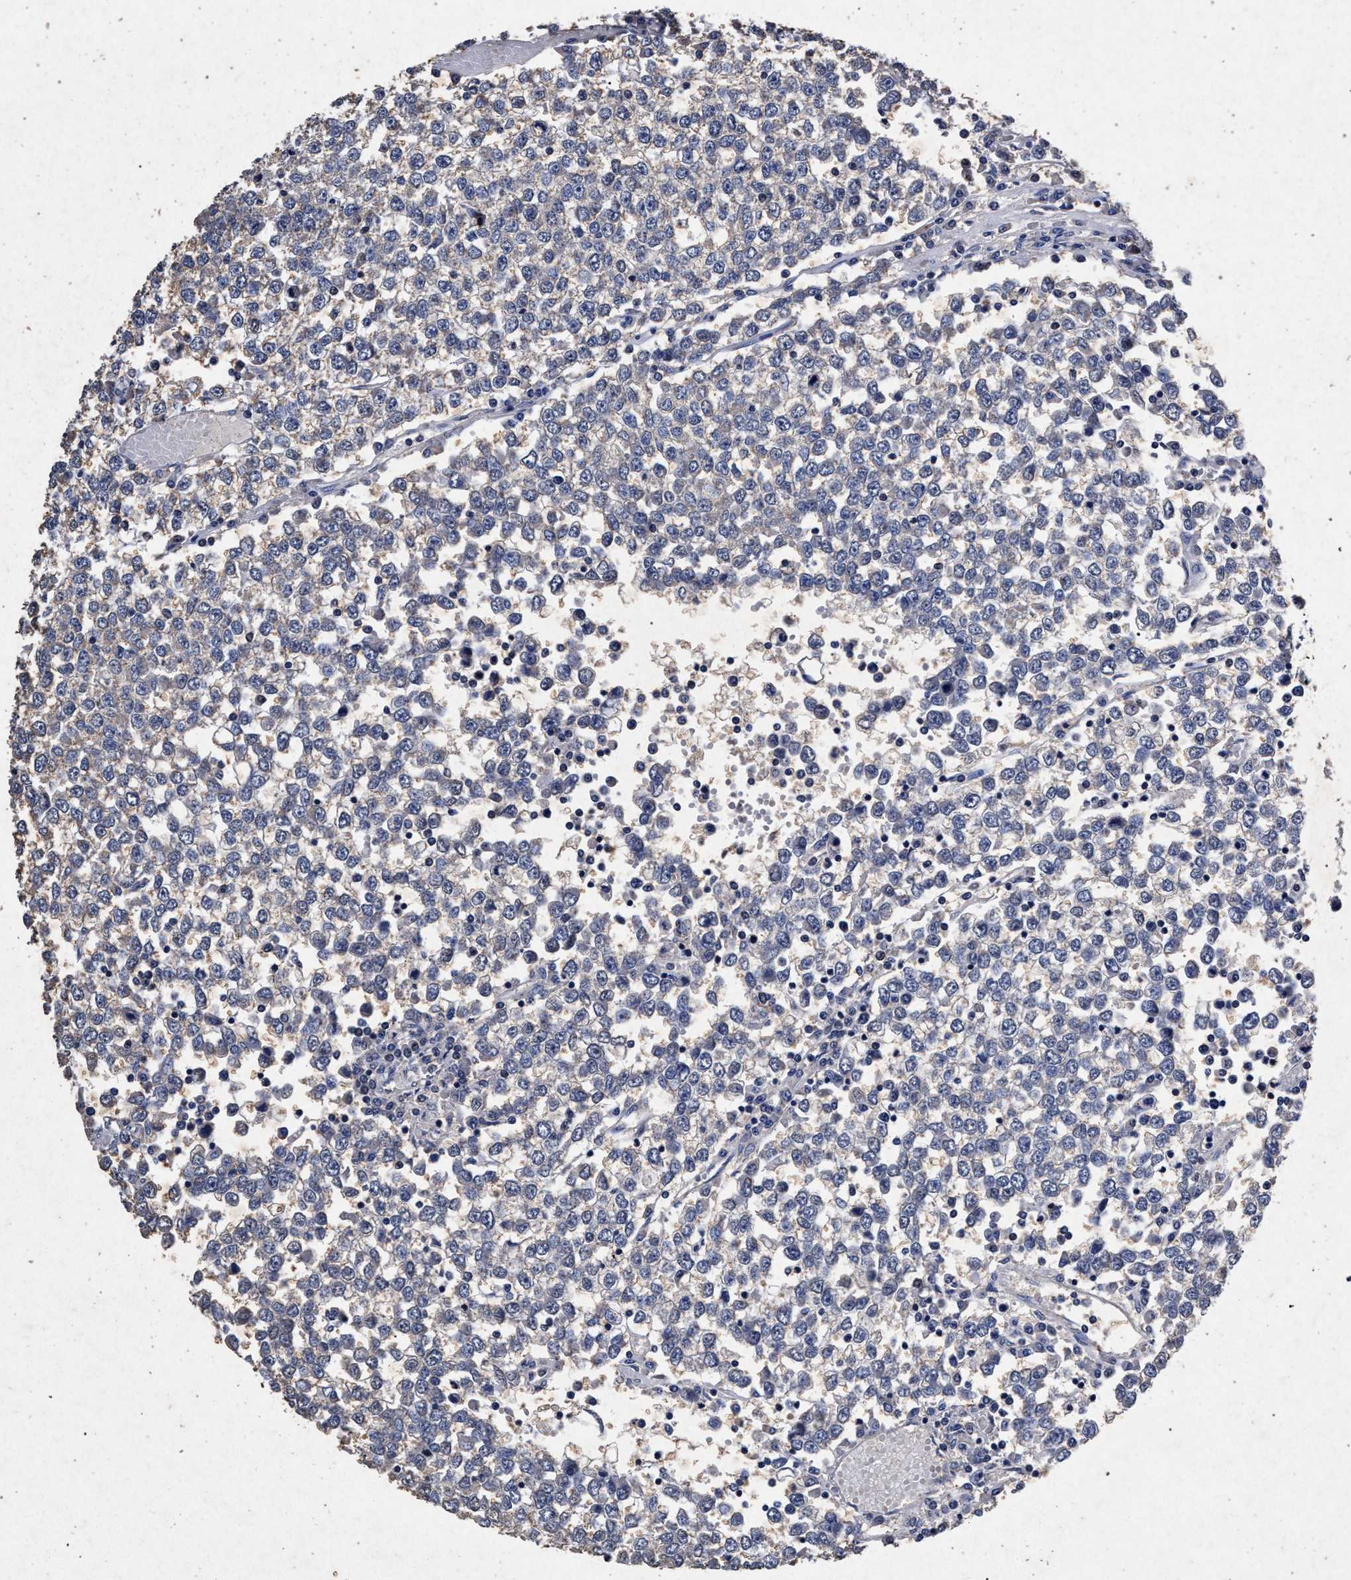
{"staining": {"intensity": "negative", "quantity": "none", "location": "none"}, "tissue": "testis cancer", "cell_type": "Tumor cells", "image_type": "cancer", "snomed": [{"axis": "morphology", "description": "Seminoma, NOS"}, {"axis": "topography", "description": "Testis"}], "caption": "Immunohistochemical staining of testis cancer (seminoma) reveals no significant staining in tumor cells.", "gene": "ATP1A2", "patient": {"sex": "male", "age": 65}}